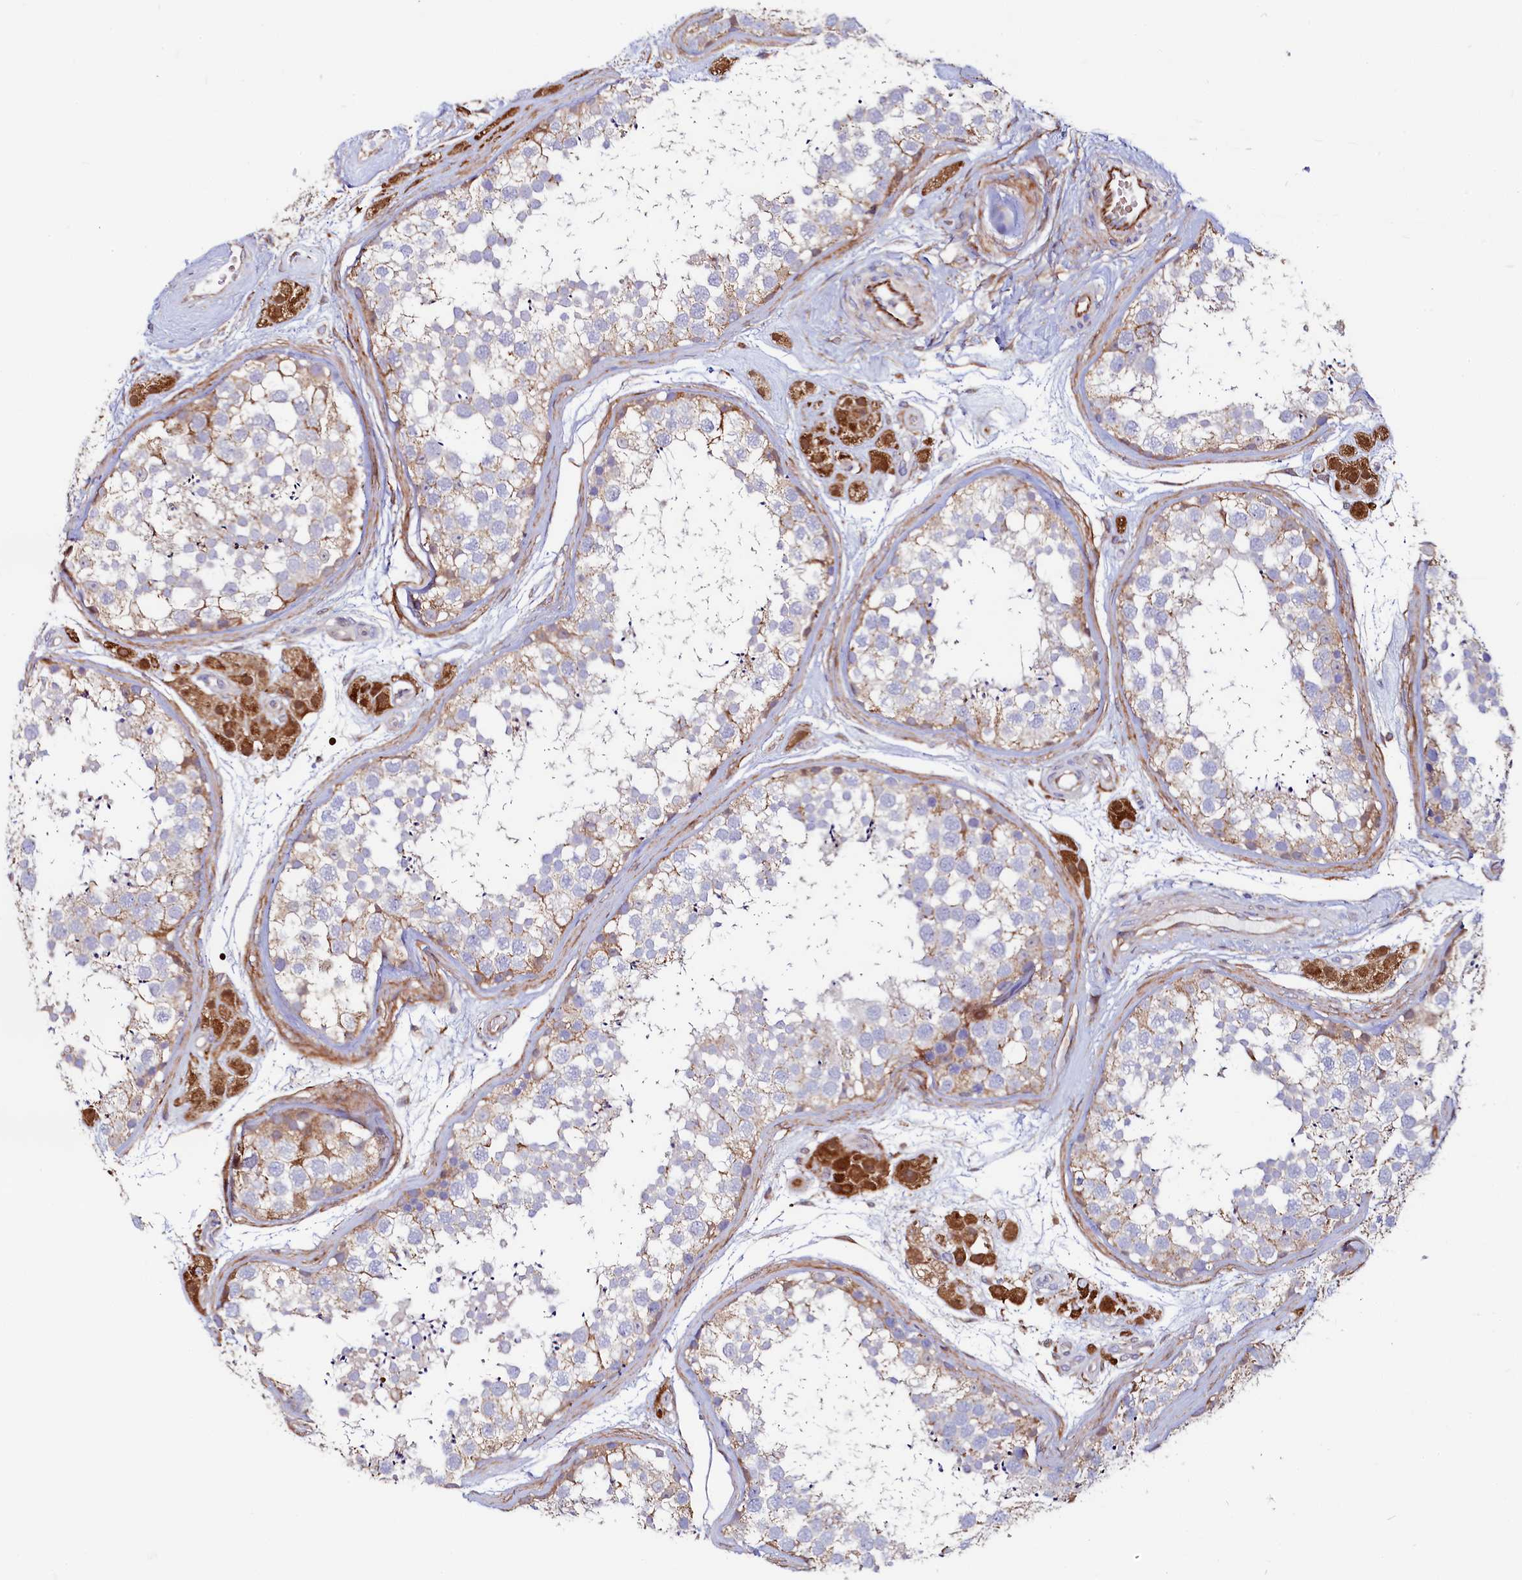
{"staining": {"intensity": "weak", "quantity": "<25%", "location": "cytoplasmic/membranous"}, "tissue": "testis", "cell_type": "Cells in seminiferous ducts", "image_type": "normal", "snomed": [{"axis": "morphology", "description": "Normal tissue, NOS"}, {"axis": "topography", "description": "Testis"}], "caption": "High magnification brightfield microscopy of normal testis stained with DAB (3,3'-diaminobenzidine) (brown) and counterstained with hematoxylin (blue): cells in seminiferous ducts show no significant staining. (Brightfield microscopy of DAB immunohistochemistry at high magnification).", "gene": "ASTE1", "patient": {"sex": "male", "age": 56}}